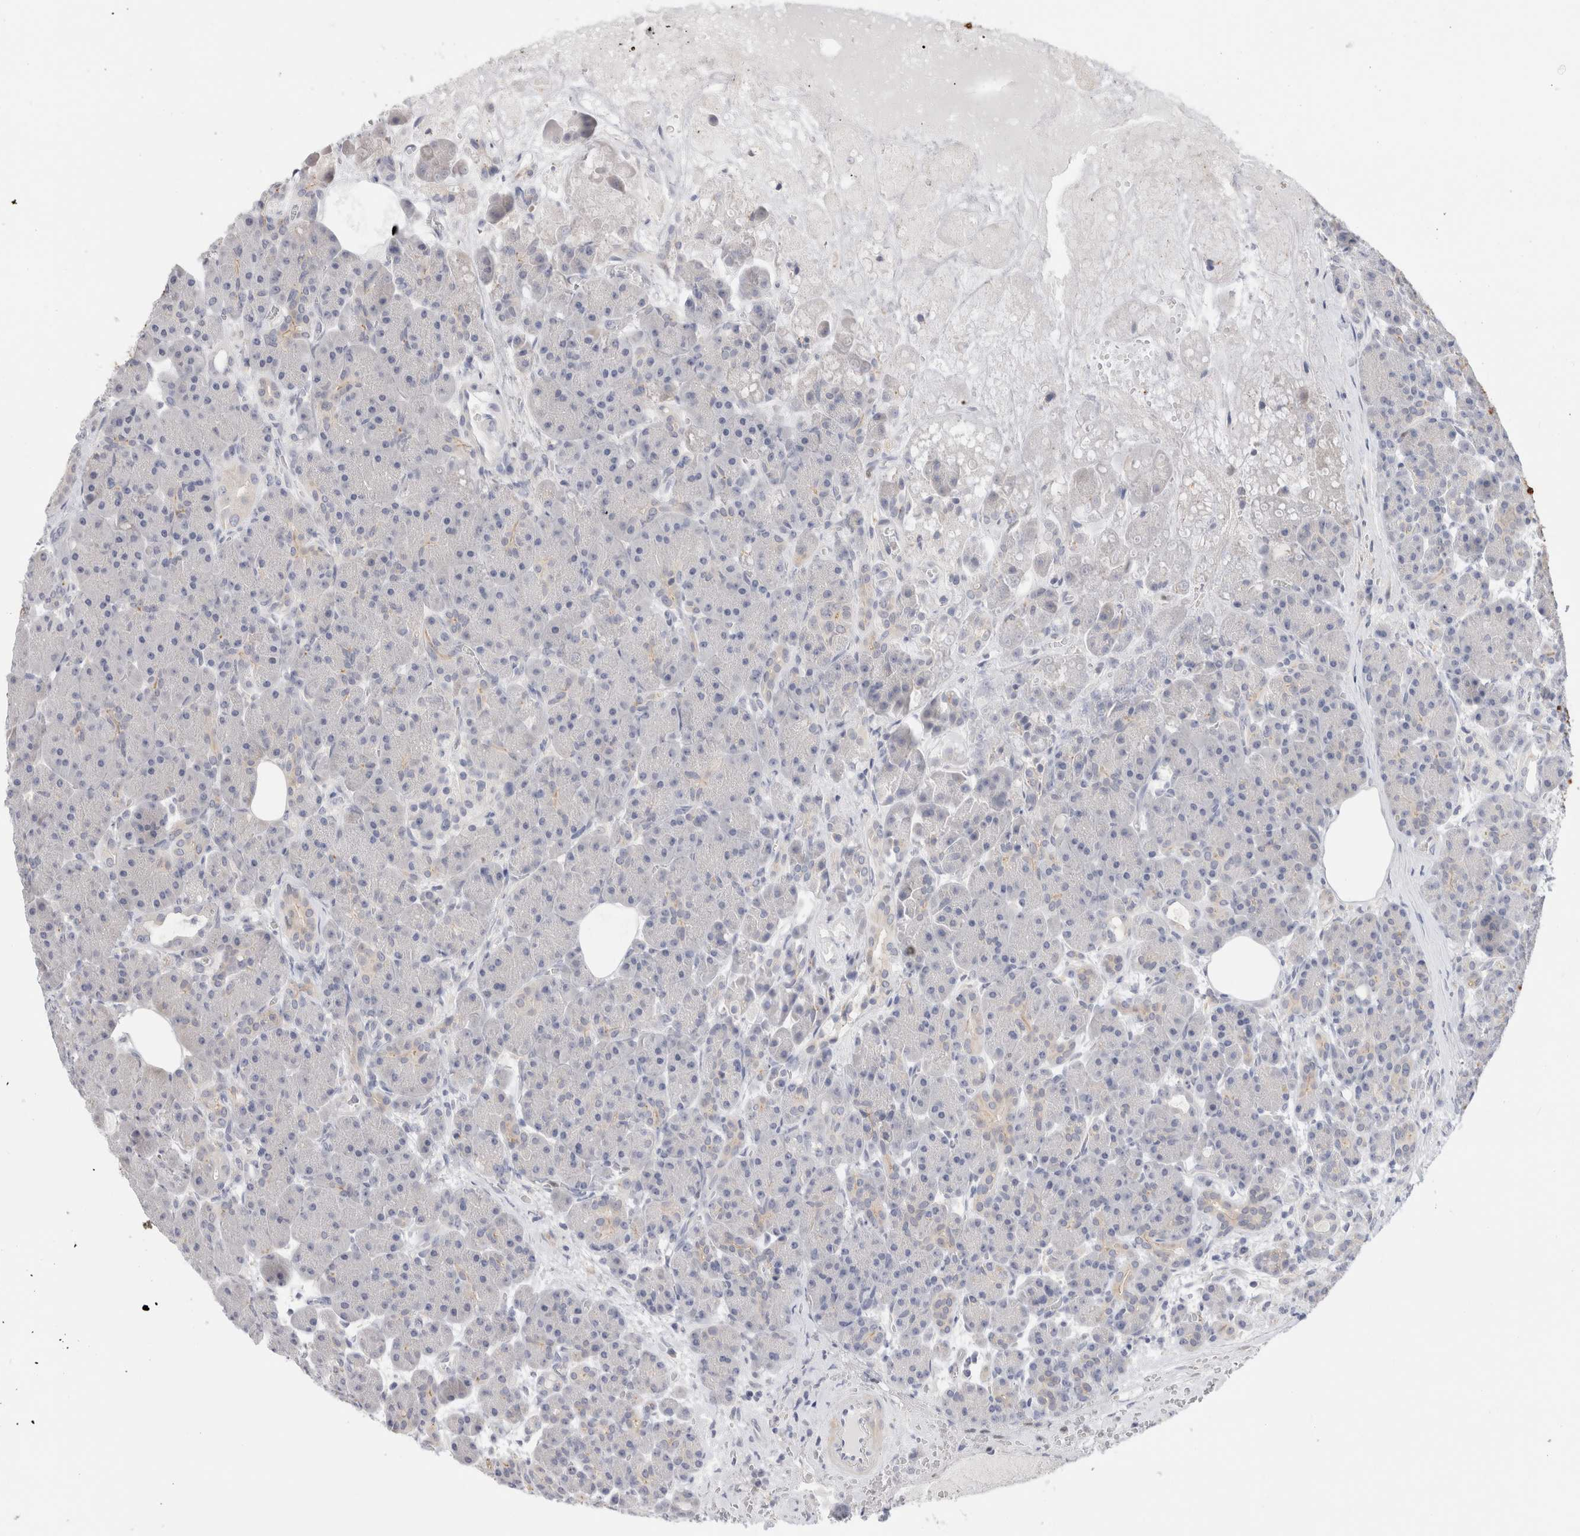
{"staining": {"intensity": "negative", "quantity": "none", "location": "none"}, "tissue": "pancreas", "cell_type": "Exocrine glandular cells", "image_type": "normal", "snomed": [{"axis": "morphology", "description": "Normal tissue, NOS"}, {"axis": "topography", "description": "Pancreas"}], "caption": "Protein analysis of normal pancreas exhibits no significant expression in exocrine glandular cells. Brightfield microscopy of IHC stained with DAB (brown) and hematoxylin (blue), captured at high magnification.", "gene": "ADAM30", "patient": {"sex": "male", "age": 63}}